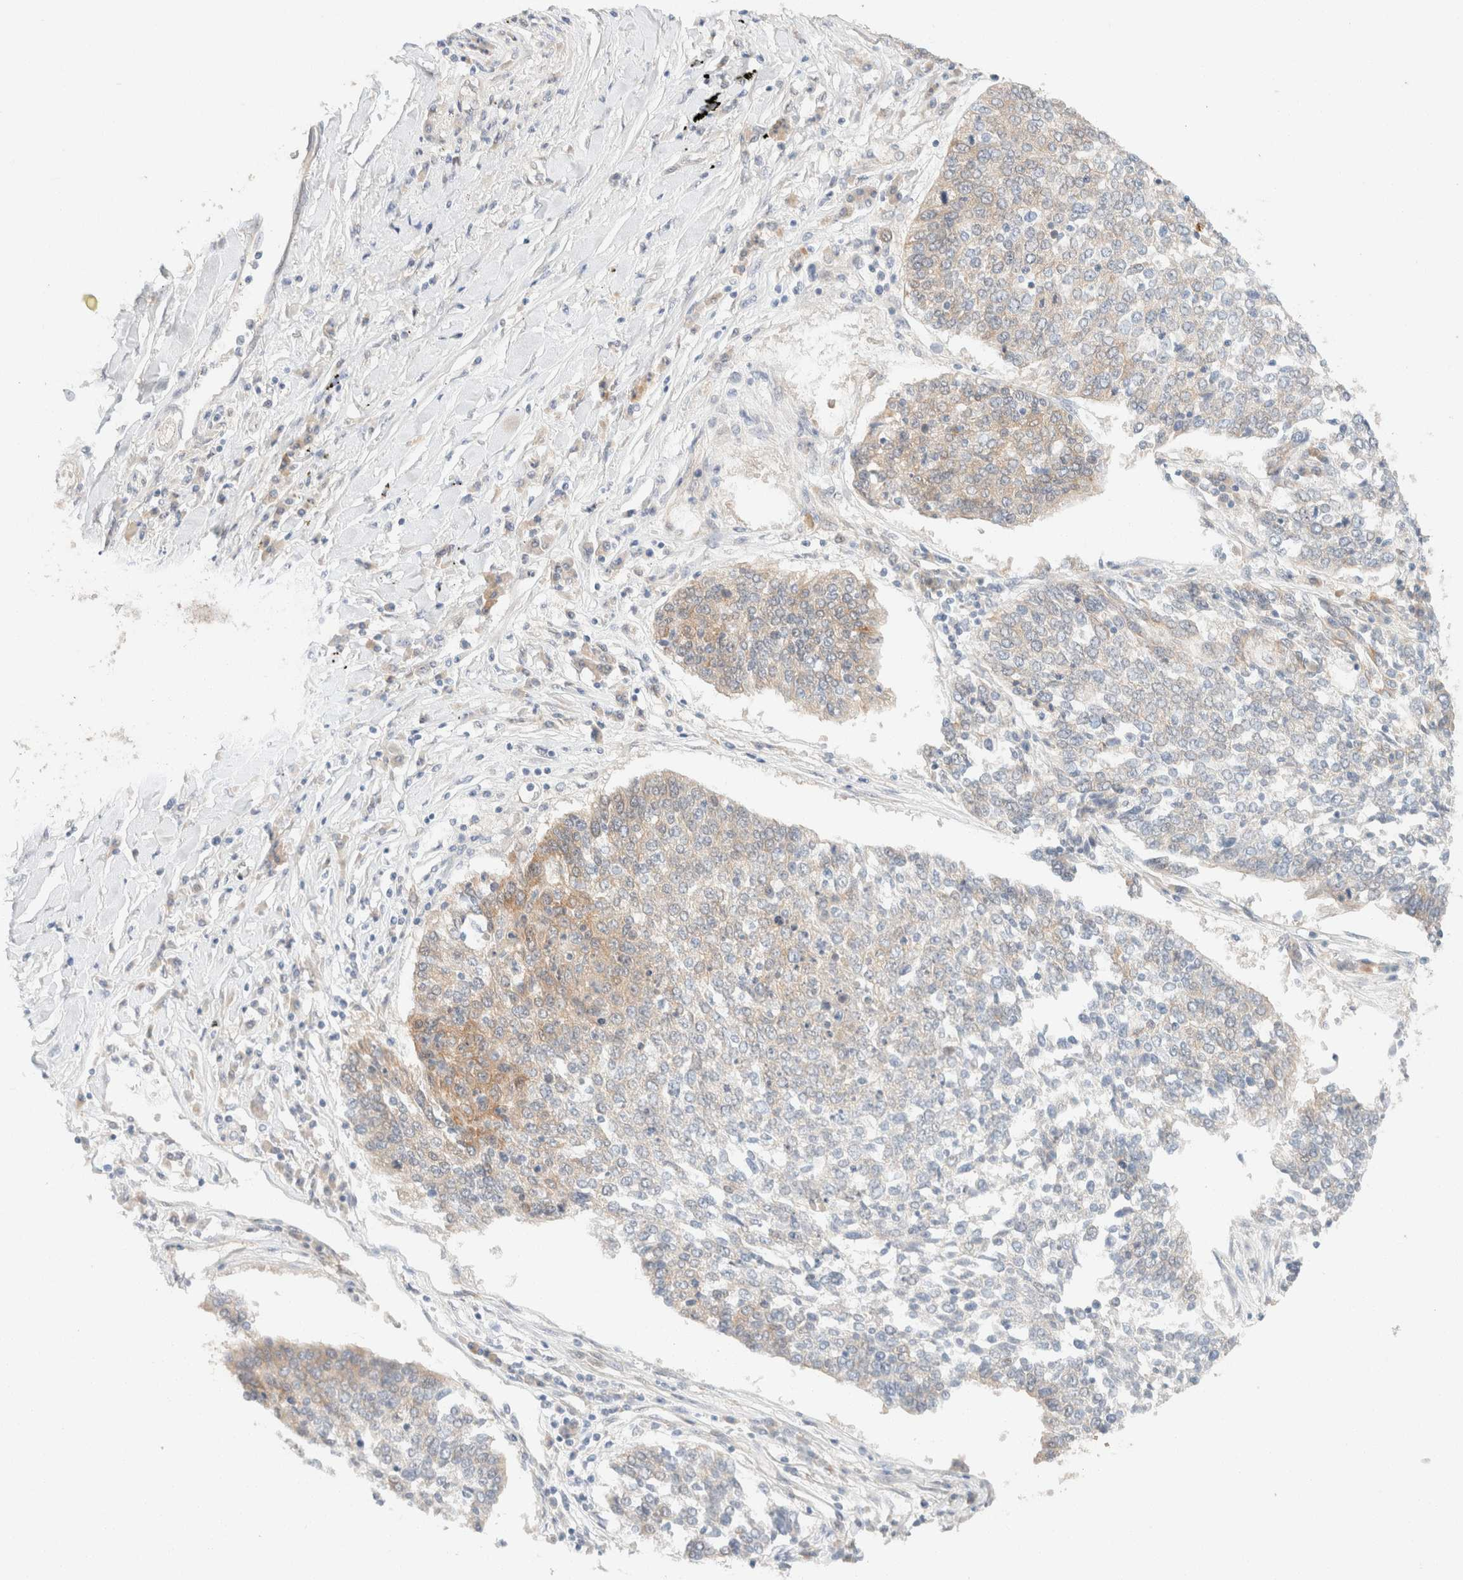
{"staining": {"intensity": "weak", "quantity": "25%-75%", "location": "cytoplasmic/membranous"}, "tissue": "lung cancer", "cell_type": "Tumor cells", "image_type": "cancer", "snomed": [{"axis": "morphology", "description": "Normal tissue, NOS"}, {"axis": "morphology", "description": "Squamous cell carcinoma, NOS"}, {"axis": "topography", "description": "Cartilage tissue"}, {"axis": "topography", "description": "Bronchus"}, {"axis": "topography", "description": "Lung"}, {"axis": "topography", "description": "Peripheral nerve tissue"}], "caption": "Tumor cells reveal low levels of weak cytoplasmic/membranous positivity in about 25%-75% of cells in squamous cell carcinoma (lung).", "gene": "CSNK1E", "patient": {"sex": "female", "age": 49}}